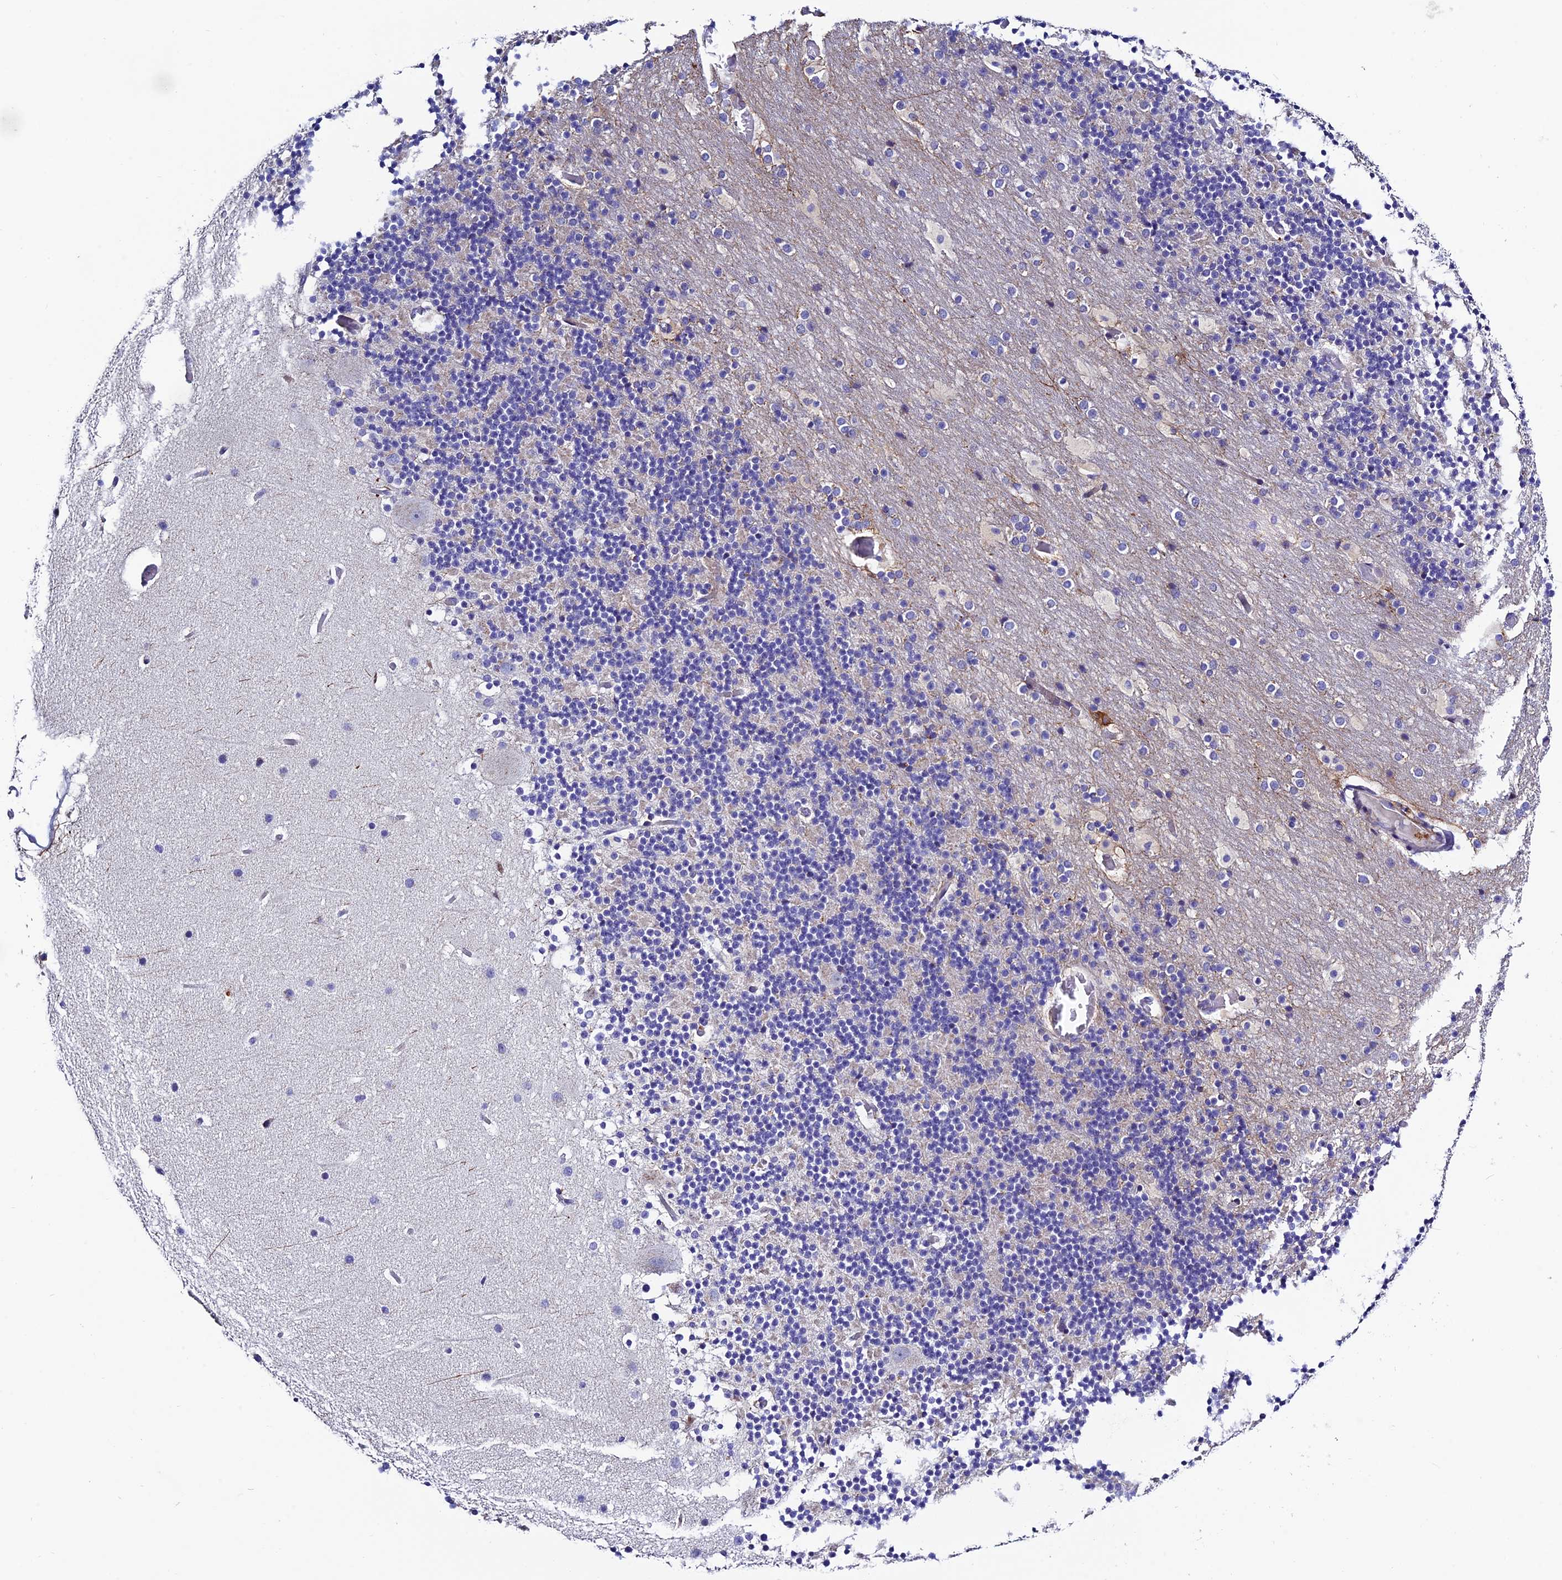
{"staining": {"intensity": "negative", "quantity": "none", "location": "none"}, "tissue": "cerebellum", "cell_type": "Cells in granular layer", "image_type": "normal", "snomed": [{"axis": "morphology", "description": "Normal tissue, NOS"}, {"axis": "topography", "description": "Cerebellum"}], "caption": "Cells in granular layer are negative for protein expression in unremarkable human cerebellum. (Immunohistochemistry (ihc), brightfield microscopy, high magnification).", "gene": "FAM178B", "patient": {"sex": "male", "age": 57}}